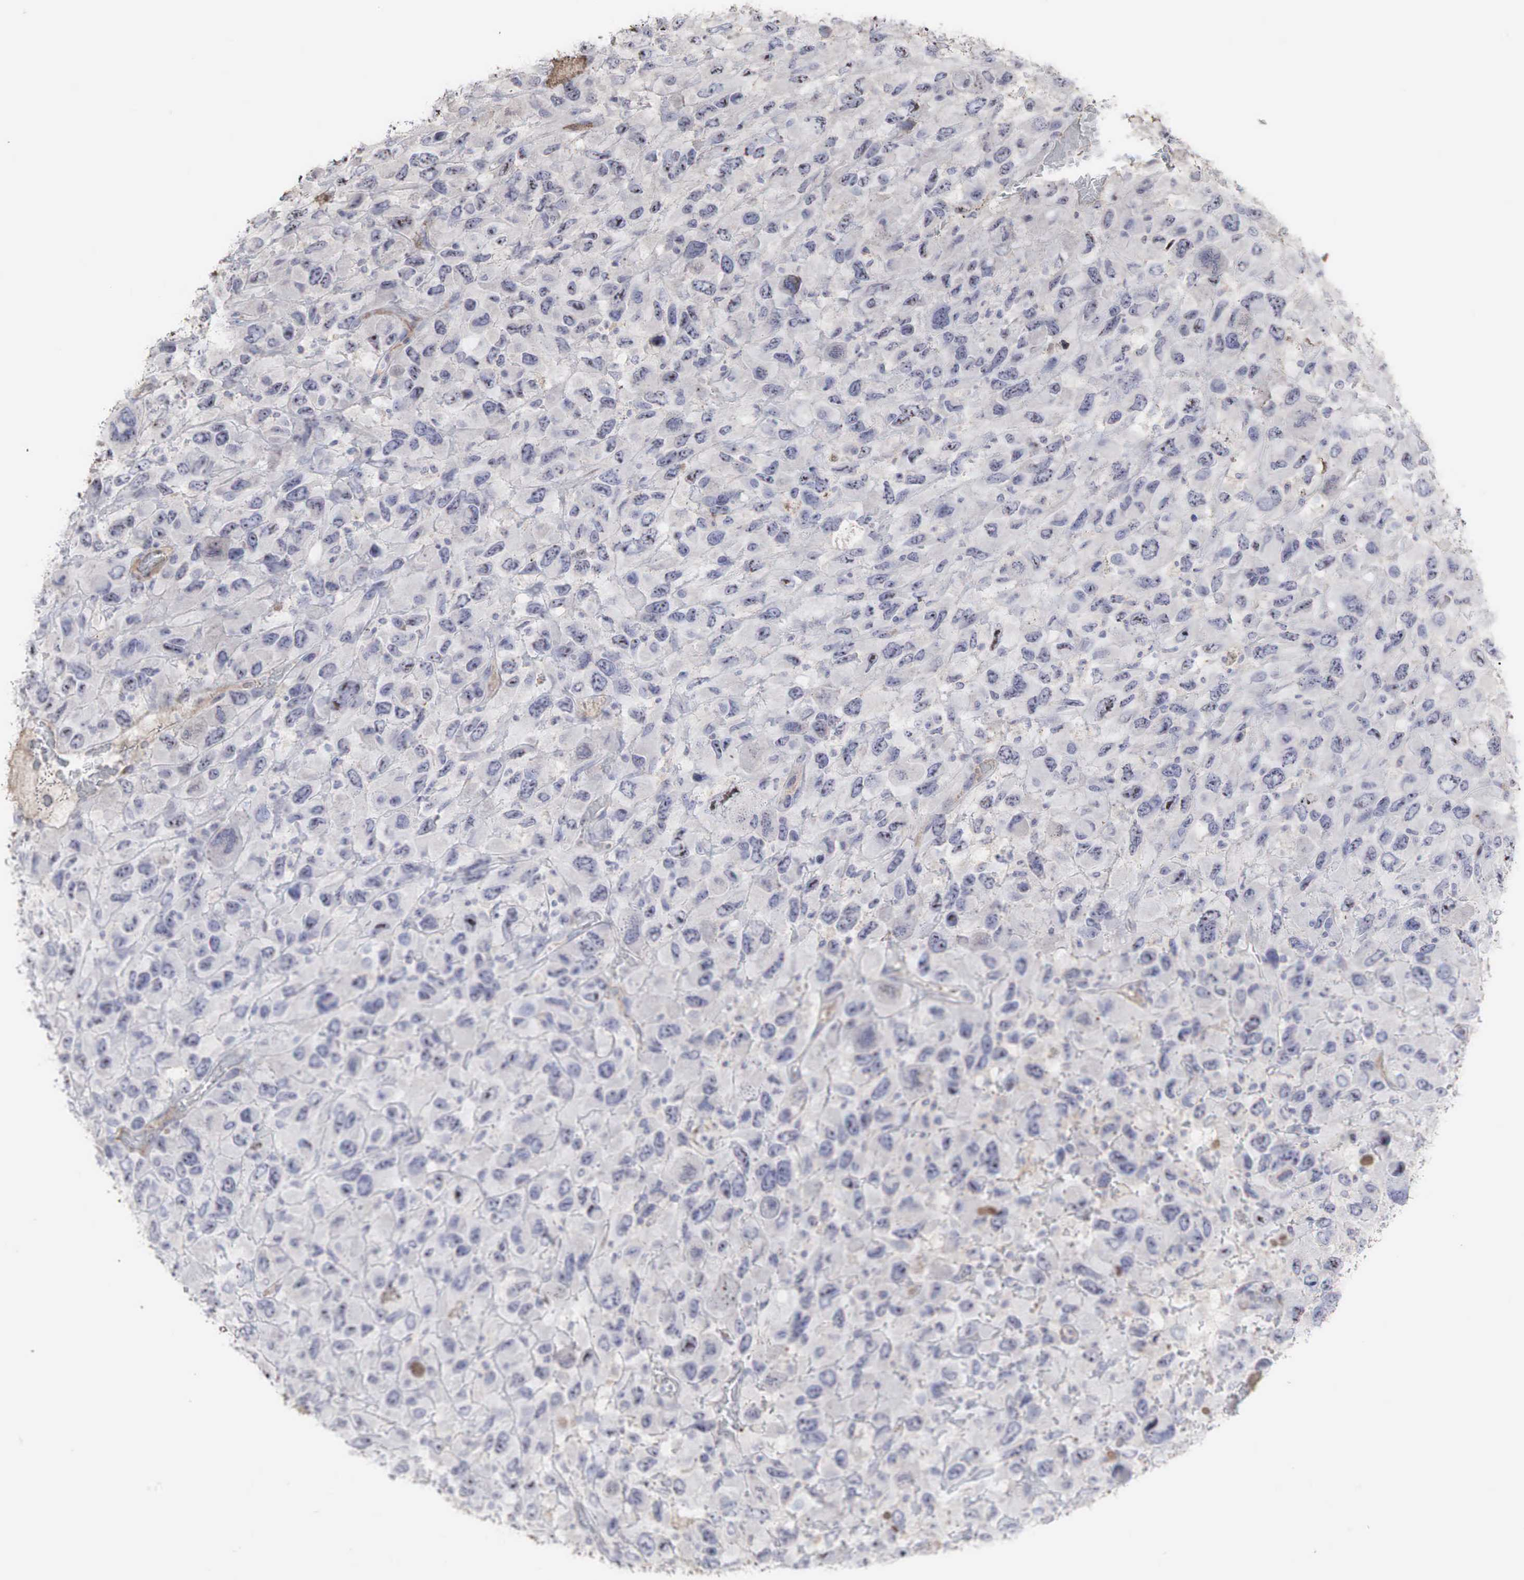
{"staining": {"intensity": "moderate", "quantity": "<25%", "location": "cytoplasmic/membranous,nuclear"}, "tissue": "renal cancer", "cell_type": "Tumor cells", "image_type": "cancer", "snomed": [{"axis": "morphology", "description": "Adenocarcinoma, NOS"}, {"axis": "topography", "description": "Kidney"}], "caption": "Immunohistochemical staining of adenocarcinoma (renal) displays low levels of moderate cytoplasmic/membranous and nuclear protein staining in approximately <25% of tumor cells.", "gene": "DKC1", "patient": {"sex": "male", "age": 79}}